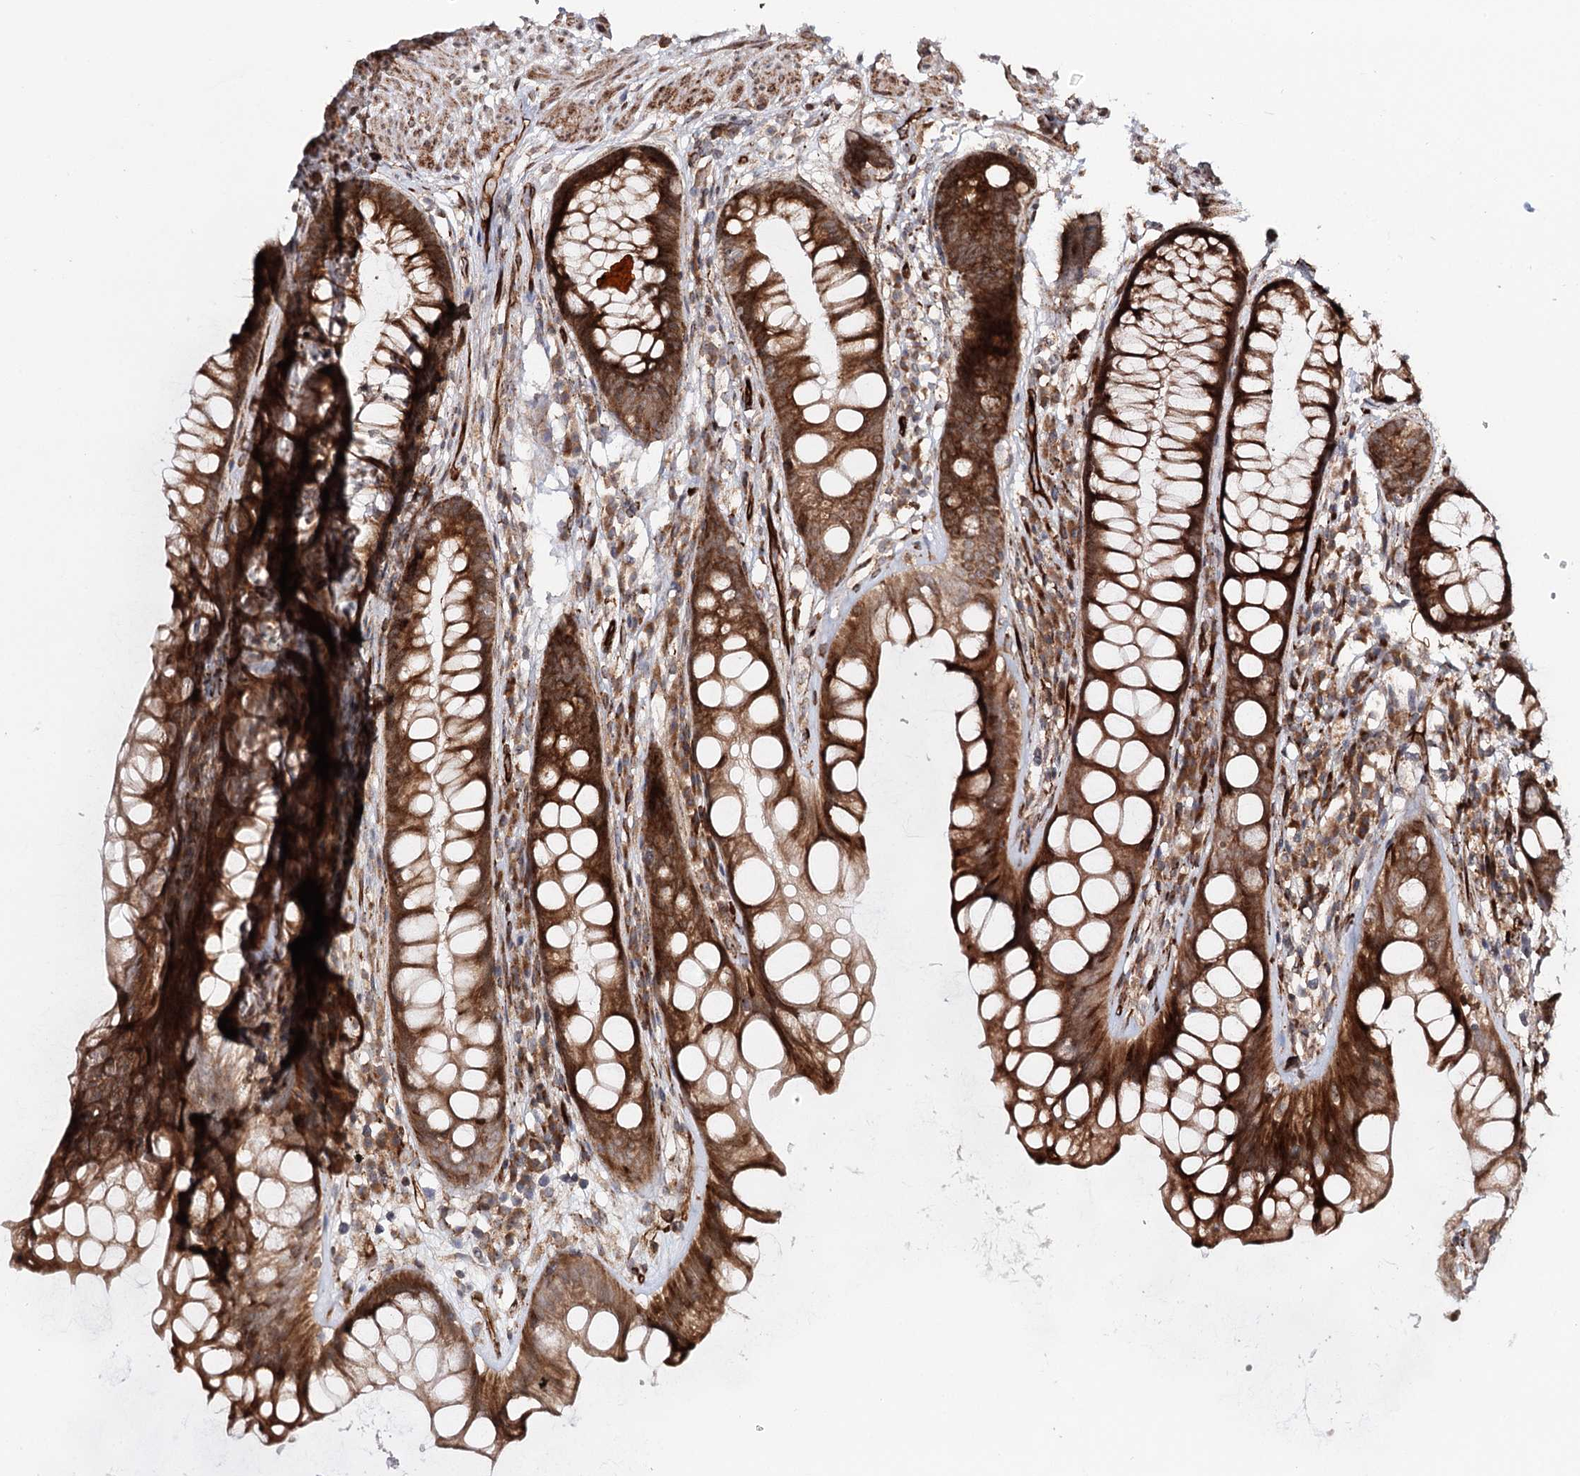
{"staining": {"intensity": "strong", "quantity": ">75%", "location": "cytoplasmic/membranous"}, "tissue": "rectum", "cell_type": "Glandular cells", "image_type": "normal", "snomed": [{"axis": "morphology", "description": "Normal tissue, NOS"}, {"axis": "topography", "description": "Rectum"}], "caption": "Benign rectum was stained to show a protein in brown. There is high levels of strong cytoplasmic/membranous positivity in approximately >75% of glandular cells.", "gene": "MKNK1", "patient": {"sex": "male", "age": 74}}